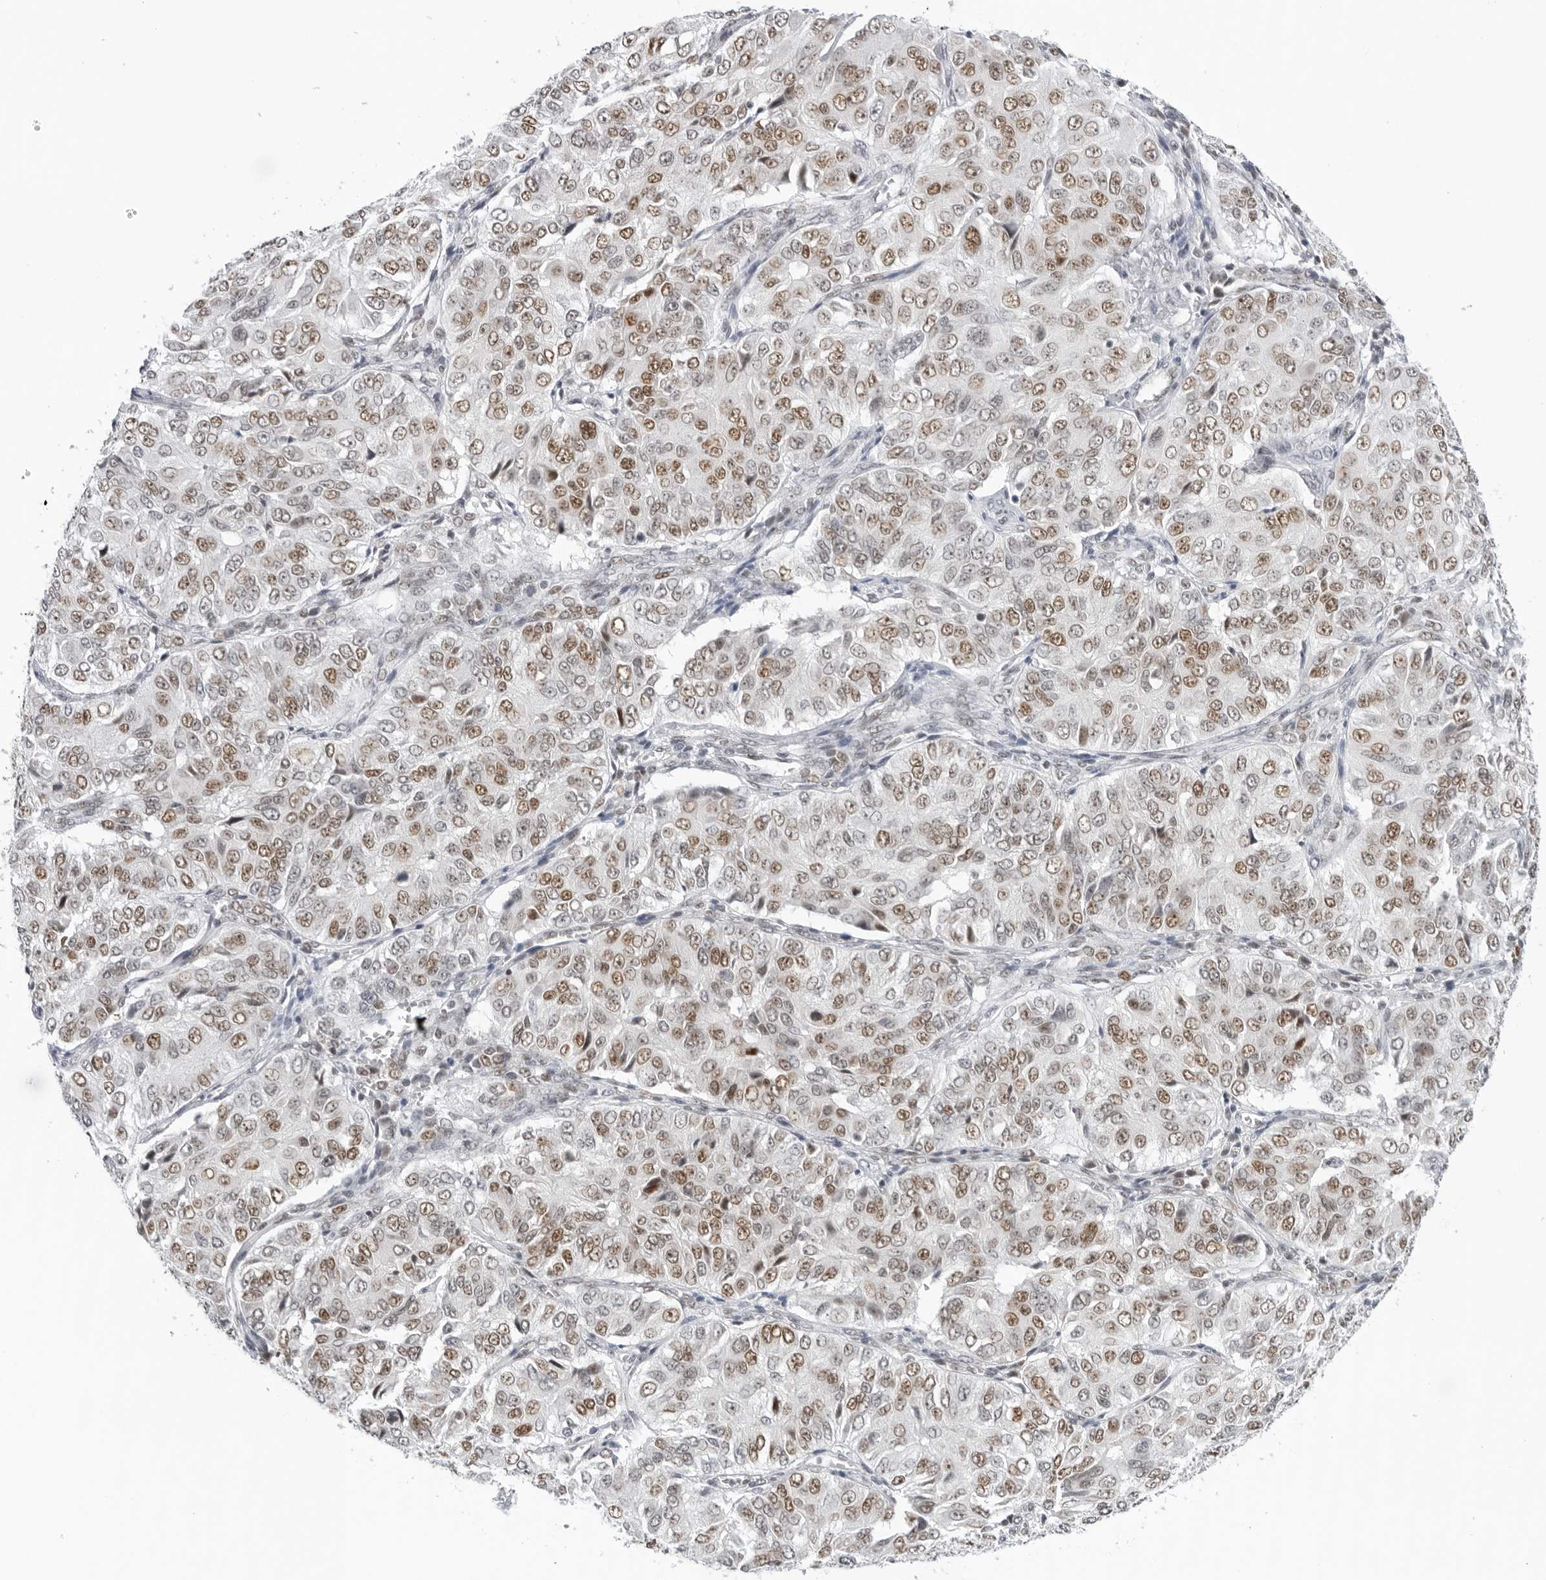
{"staining": {"intensity": "moderate", "quantity": ">75%", "location": "nuclear"}, "tissue": "ovarian cancer", "cell_type": "Tumor cells", "image_type": "cancer", "snomed": [{"axis": "morphology", "description": "Carcinoma, endometroid"}, {"axis": "topography", "description": "Ovary"}], "caption": "This image displays endometroid carcinoma (ovarian) stained with immunohistochemistry to label a protein in brown. The nuclear of tumor cells show moderate positivity for the protein. Nuclei are counter-stained blue.", "gene": "FOXK2", "patient": {"sex": "female", "age": 51}}